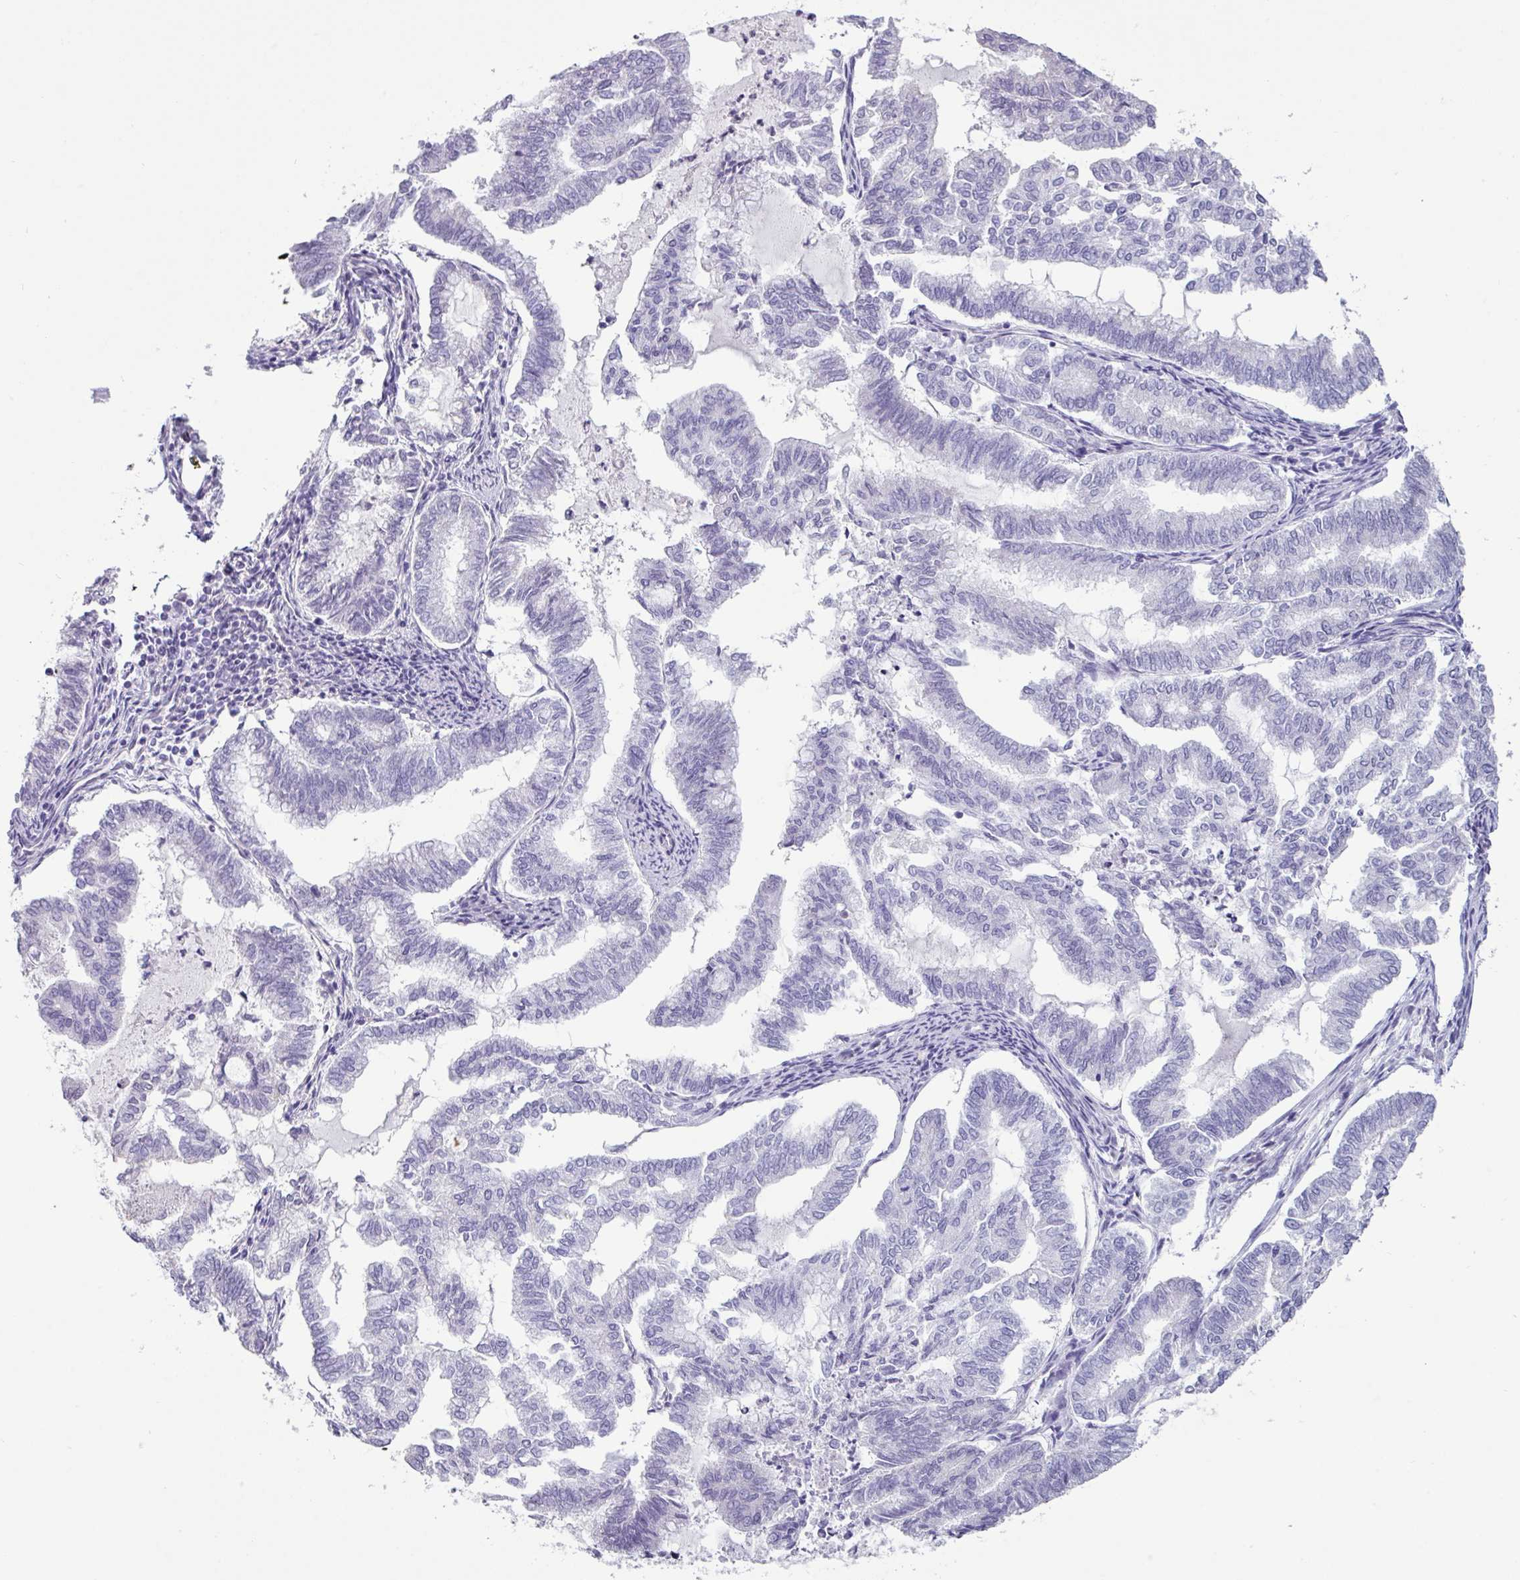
{"staining": {"intensity": "negative", "quantity": "none", "location": "none"}, "tissue": "endometrial cancer", "cell_type": "Tumor cells", "image_type": "cancer", "snomed": [{"axis": "morphology", "description": "Adenocarcinoma, NOS"}, {"axis": "topography", "description": "Endometrium"}], "caption": "An immunohistochemistry (IHC) image of endometrial cancer is shown. There is no staining in tumor cells of endometrial cancer.", "gene": "VCX2", "patient": {"sex": "female", "age": 79}}